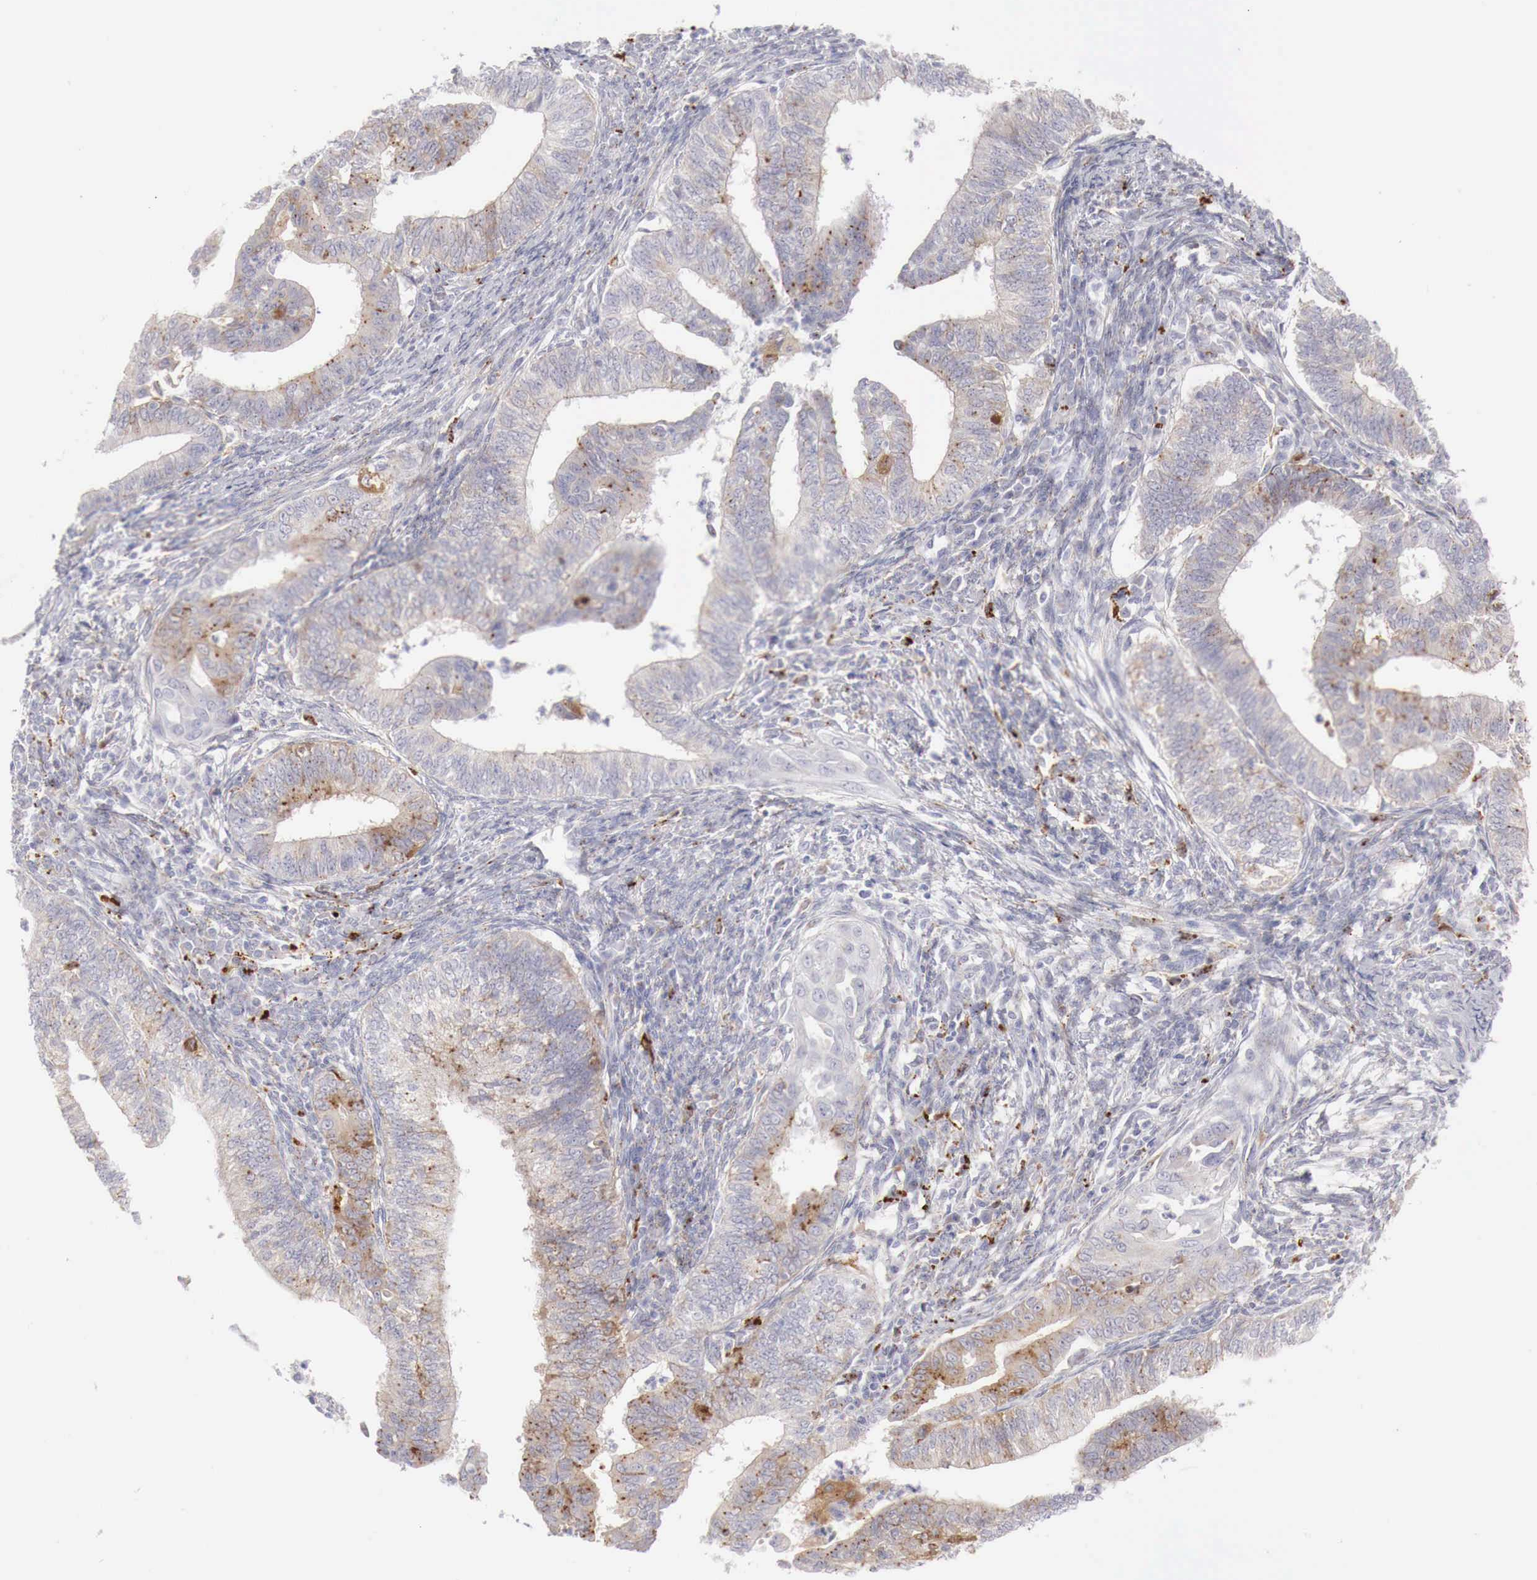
{"staining": {"intensity": "moderate", "quantity": "25%-75%", "location": "cytoplasmic/membranous"}, "tissue": "endometrial cancer", "cell_type": "Tumor cells", "image_type": "cancer", "snomed": [{"axis": "morphology", "description": "Adenocarcinoma, NOS"}, {"axis": "topography", "description": "Endometrium"}], "caption": "Endometrial adenocarcinoma tissue exhibits moderate cytoplasmic/membranous positivity in approximately 25%-75% of tumor cells, visualized by immunohistochemistry. The staining is performed using DAB (3,3'-diaminobenzidine) brown chromogen to label protein expression. The nuclei are counter-stained blue using hematoxylin.", "gene": "GLA", "patient": {"sex": "female", "age": 66}}